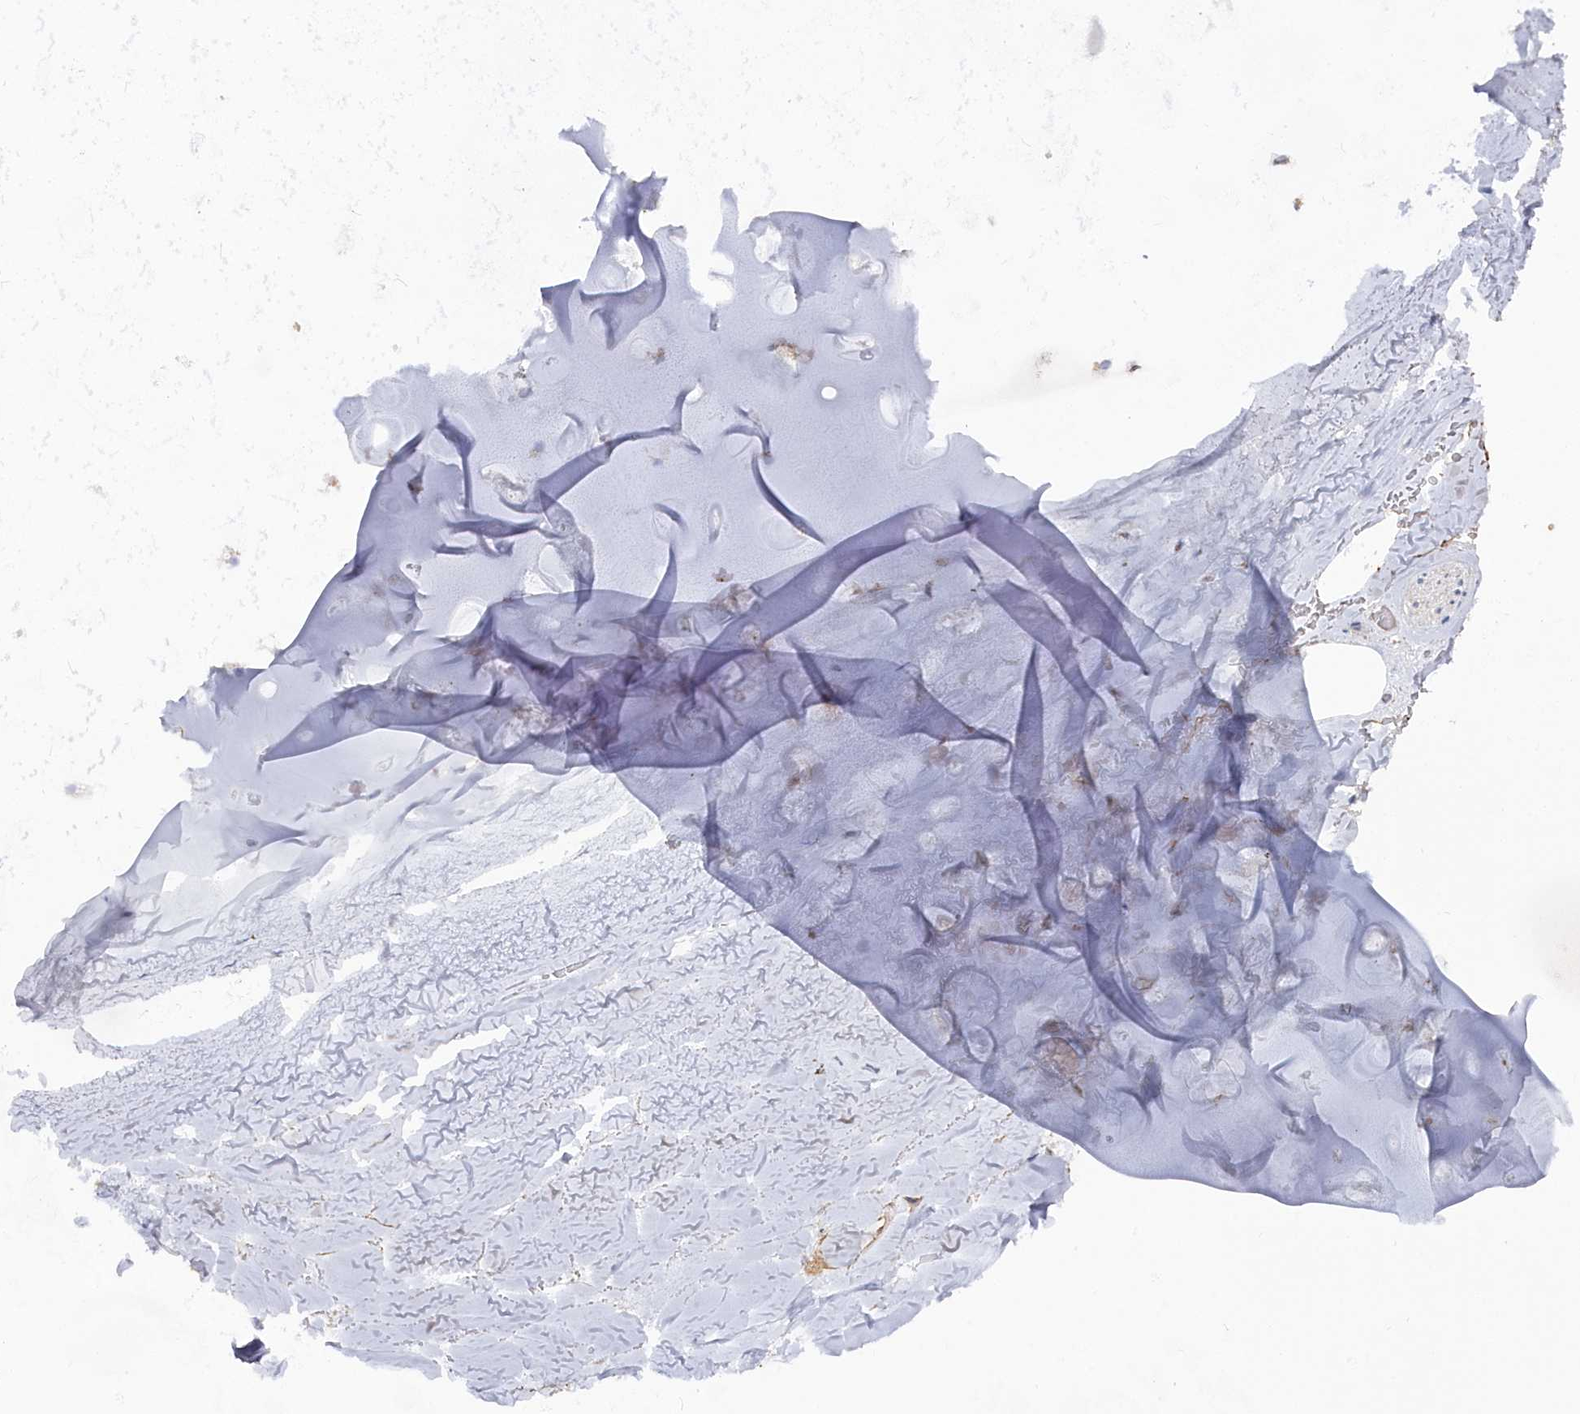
{"staining": {"intensity": "negative", "quantity": "none", "location": "none"}, "tissue": "adipose tissue", "cell_type": "Adipocytes", "image_type": "normal", "snomed": [{"axis": "morphology", "description": "Normal tissue, NOS"}, {"axis": "topography", "description": "Cartilage tissue"}], "caption": "Immunohistochemistry (IHC) image of normal adipose tissue stained for a protein (brown), which demonstrates no staining in adipocytes.", "gene": "SHISAL2A", "patient": {"sex": "male", "age": 66}}